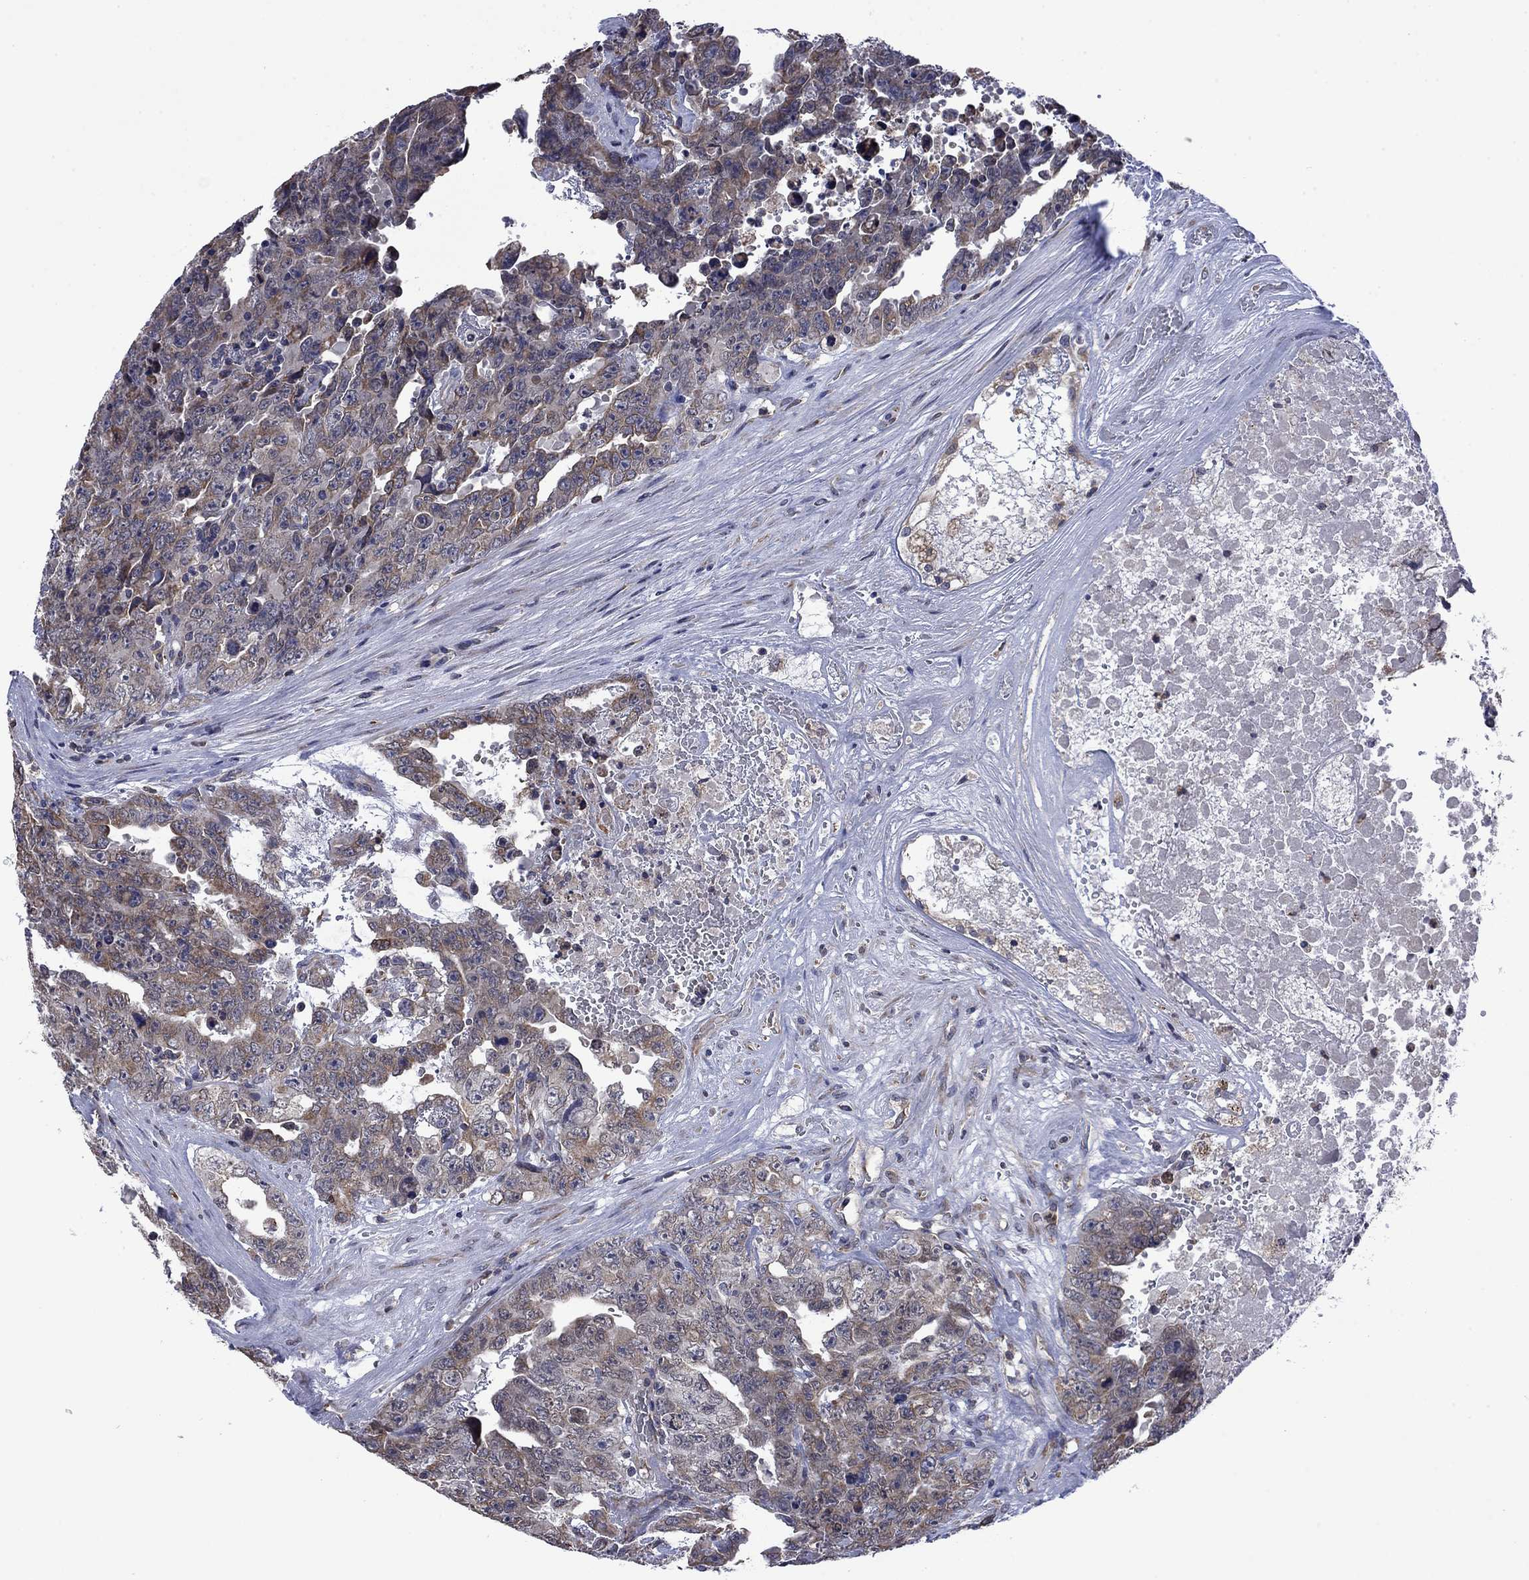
{"staining": {"intensity": "weak", "quantity": "25%-75%", "location": "cytoplasmic/membranous"}, "tissue": "testis cancer", "cell_type": "Tumor cells", "image_type": "cancer", "snomed": [{"axis": "morphology", "description": "Carcinoma, Embryonal, NOS"}, {"axis": "topography", "description": "Testis"}], "caption": "A brown stain shows weak cytoplasmic/membranous positivity of a protein in human testis embryonal carcinoma tumor cells. (Brightfield microscopy of DAB IHC at high magnification).", "gene": "FURIN", "patient": {"sex": "male", "age": 24}}